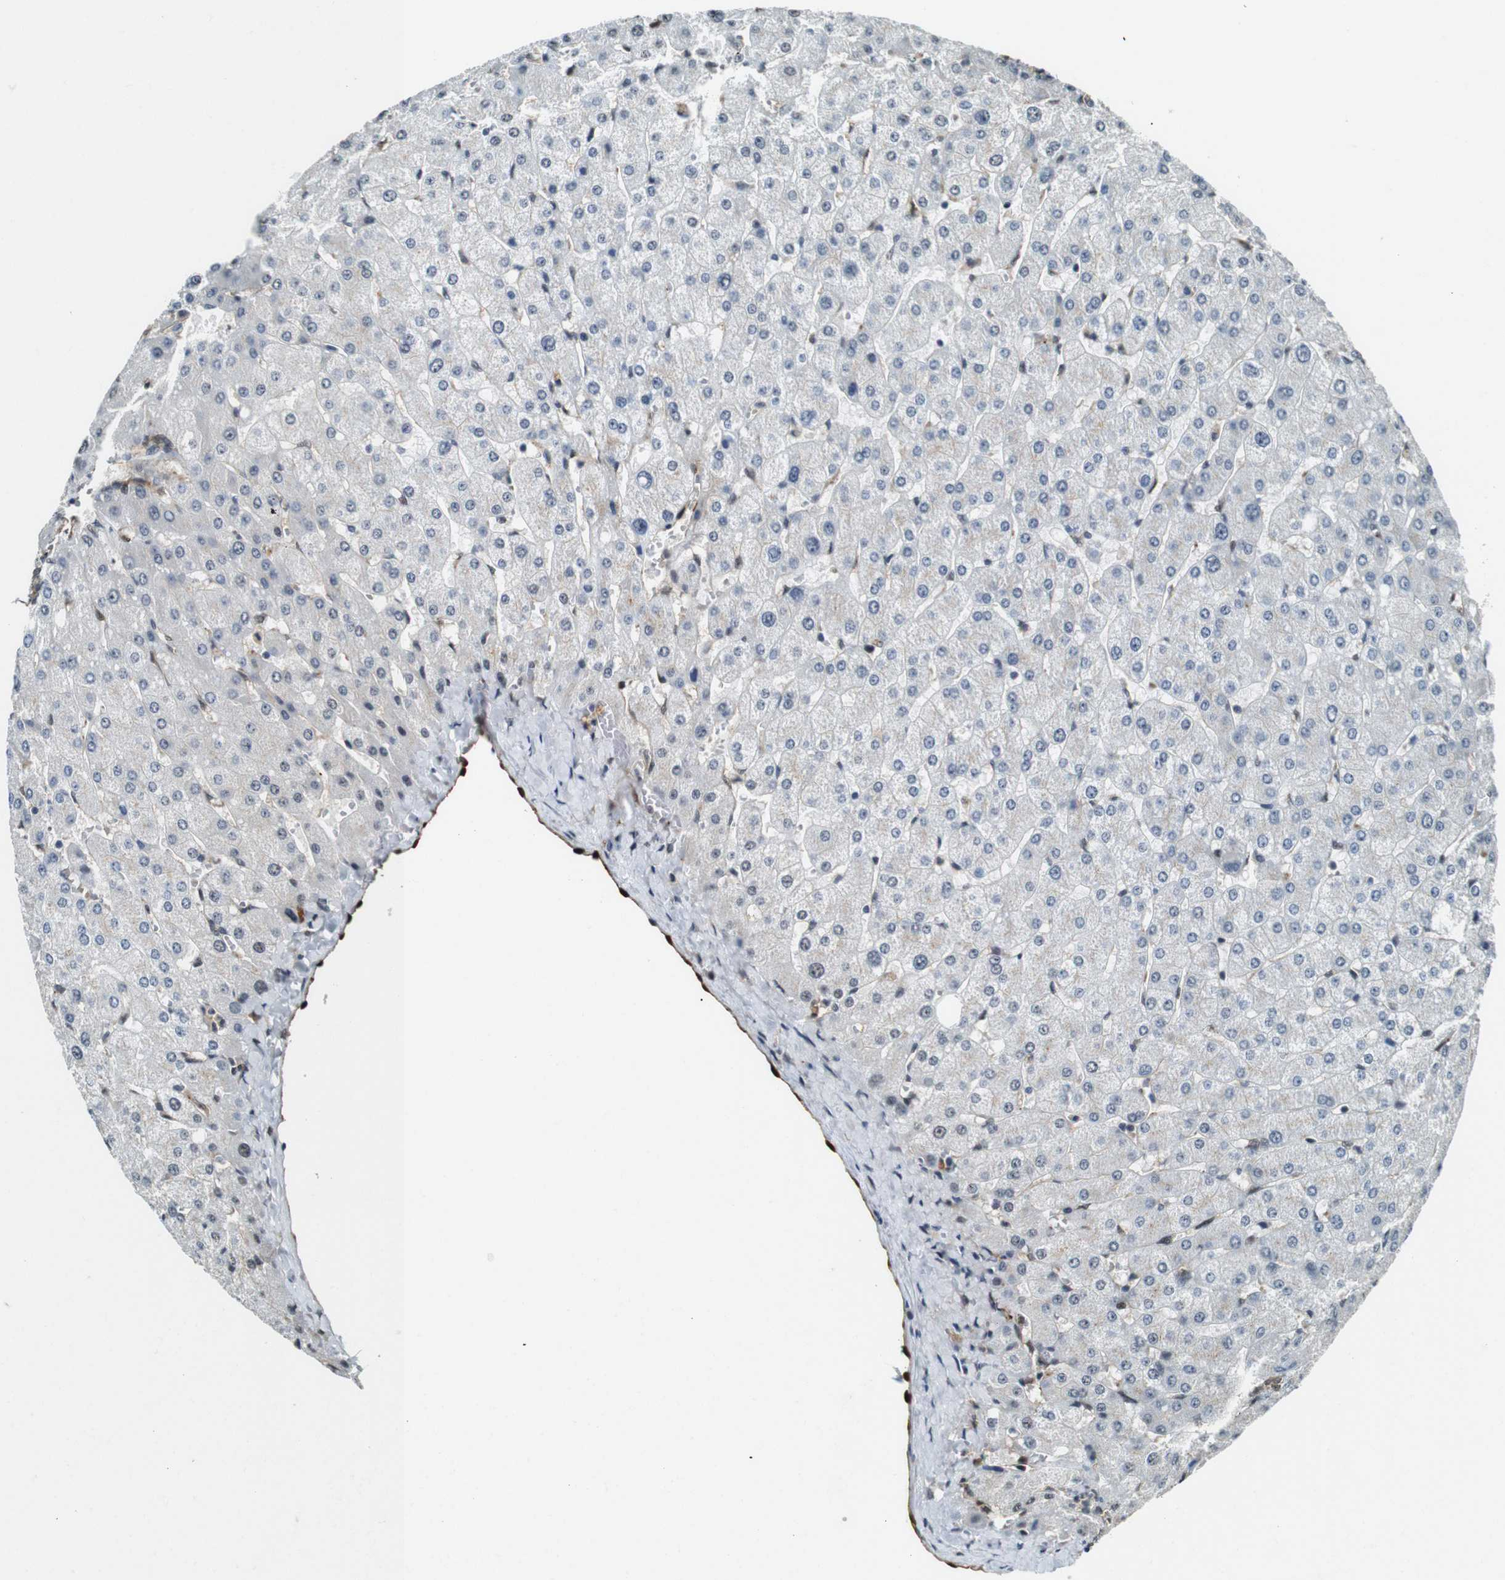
{"staining": {"intensity": "moderate", "quantity": ">75%", "location": "cytoplasmic/membranous"}, "tissue": "liver", "cell_type": "Cholangiocytes", "image_type": "normal", "snomed": [{"axis": "morphology", "description": "Normal tissue, NOS"}, {"axis": "topography", "description": "Liver"}], "caption": "Immunohistochemistry of unremarkable liver reveals medium levels of moderate cytoplasmic/membranous staining in about >75% of cholangiocytes.", "gene": "LXN", "patient": {"sex": "male", "age": 55}}